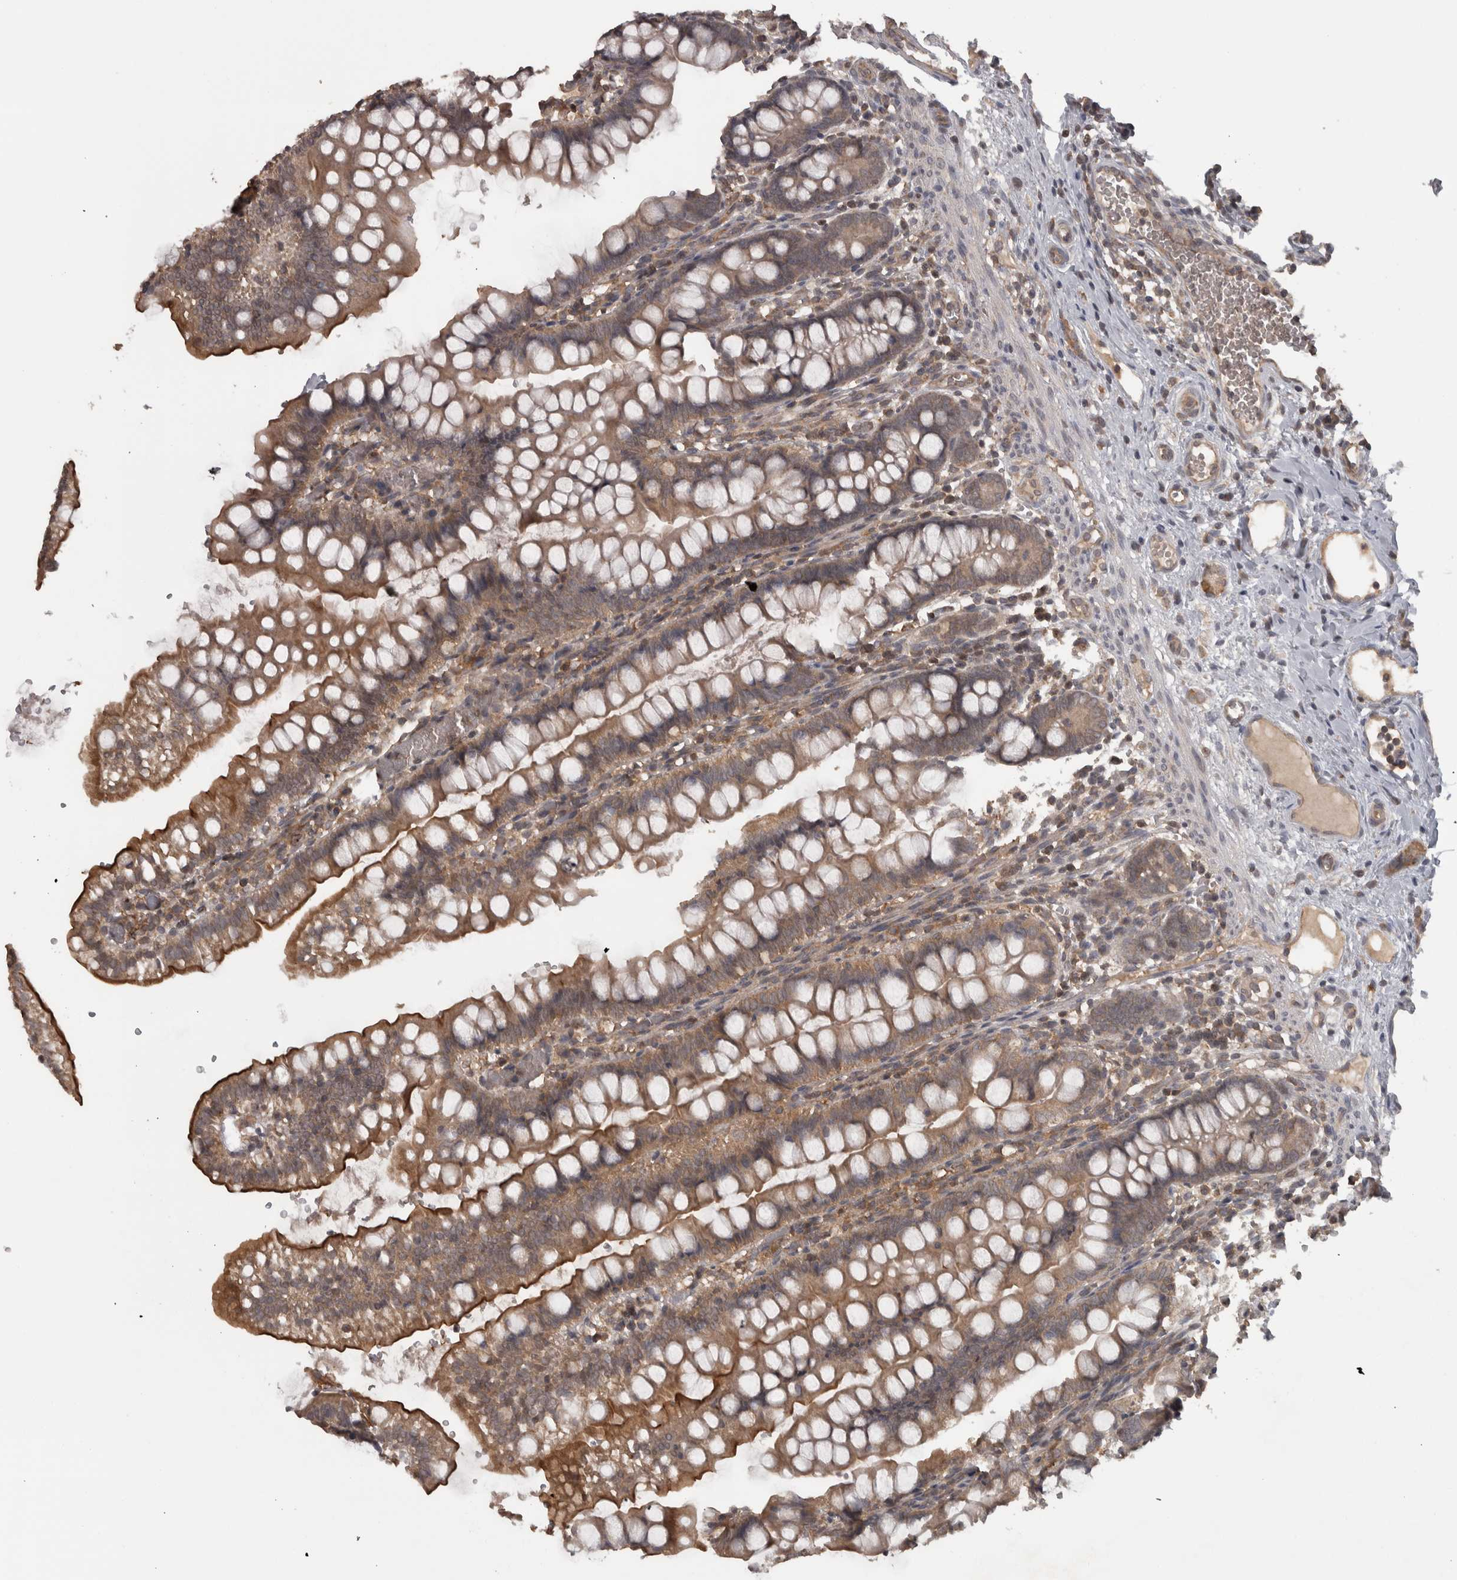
{"staining": {"intensity": "moderate", "quantity": ">75%", "location": "cytoplasmic/membranous"}, "tissue": "small intestine", "cell_type": "Glandular cells", "image_type": "normal", "snomed": [{"axis": "morphology", "description": "Normal tissue, NOS"}, {"axis": "morphology", "description": "Developmental malformation"}, {"axis": "topography", "description": "Small intestine"}], "caption": "A brown stain shows moderate cytoplasmic/membranous staining of a protein in glandular cells of normal human small intestine. The staining is performed using DAB (3,3'-diaminobenzidine) brown chromogen to label protein expression. The nuclei are counter-stained blue using hematoxylin.", "gene": "MICU3", "patient": {"sex": "male"}}